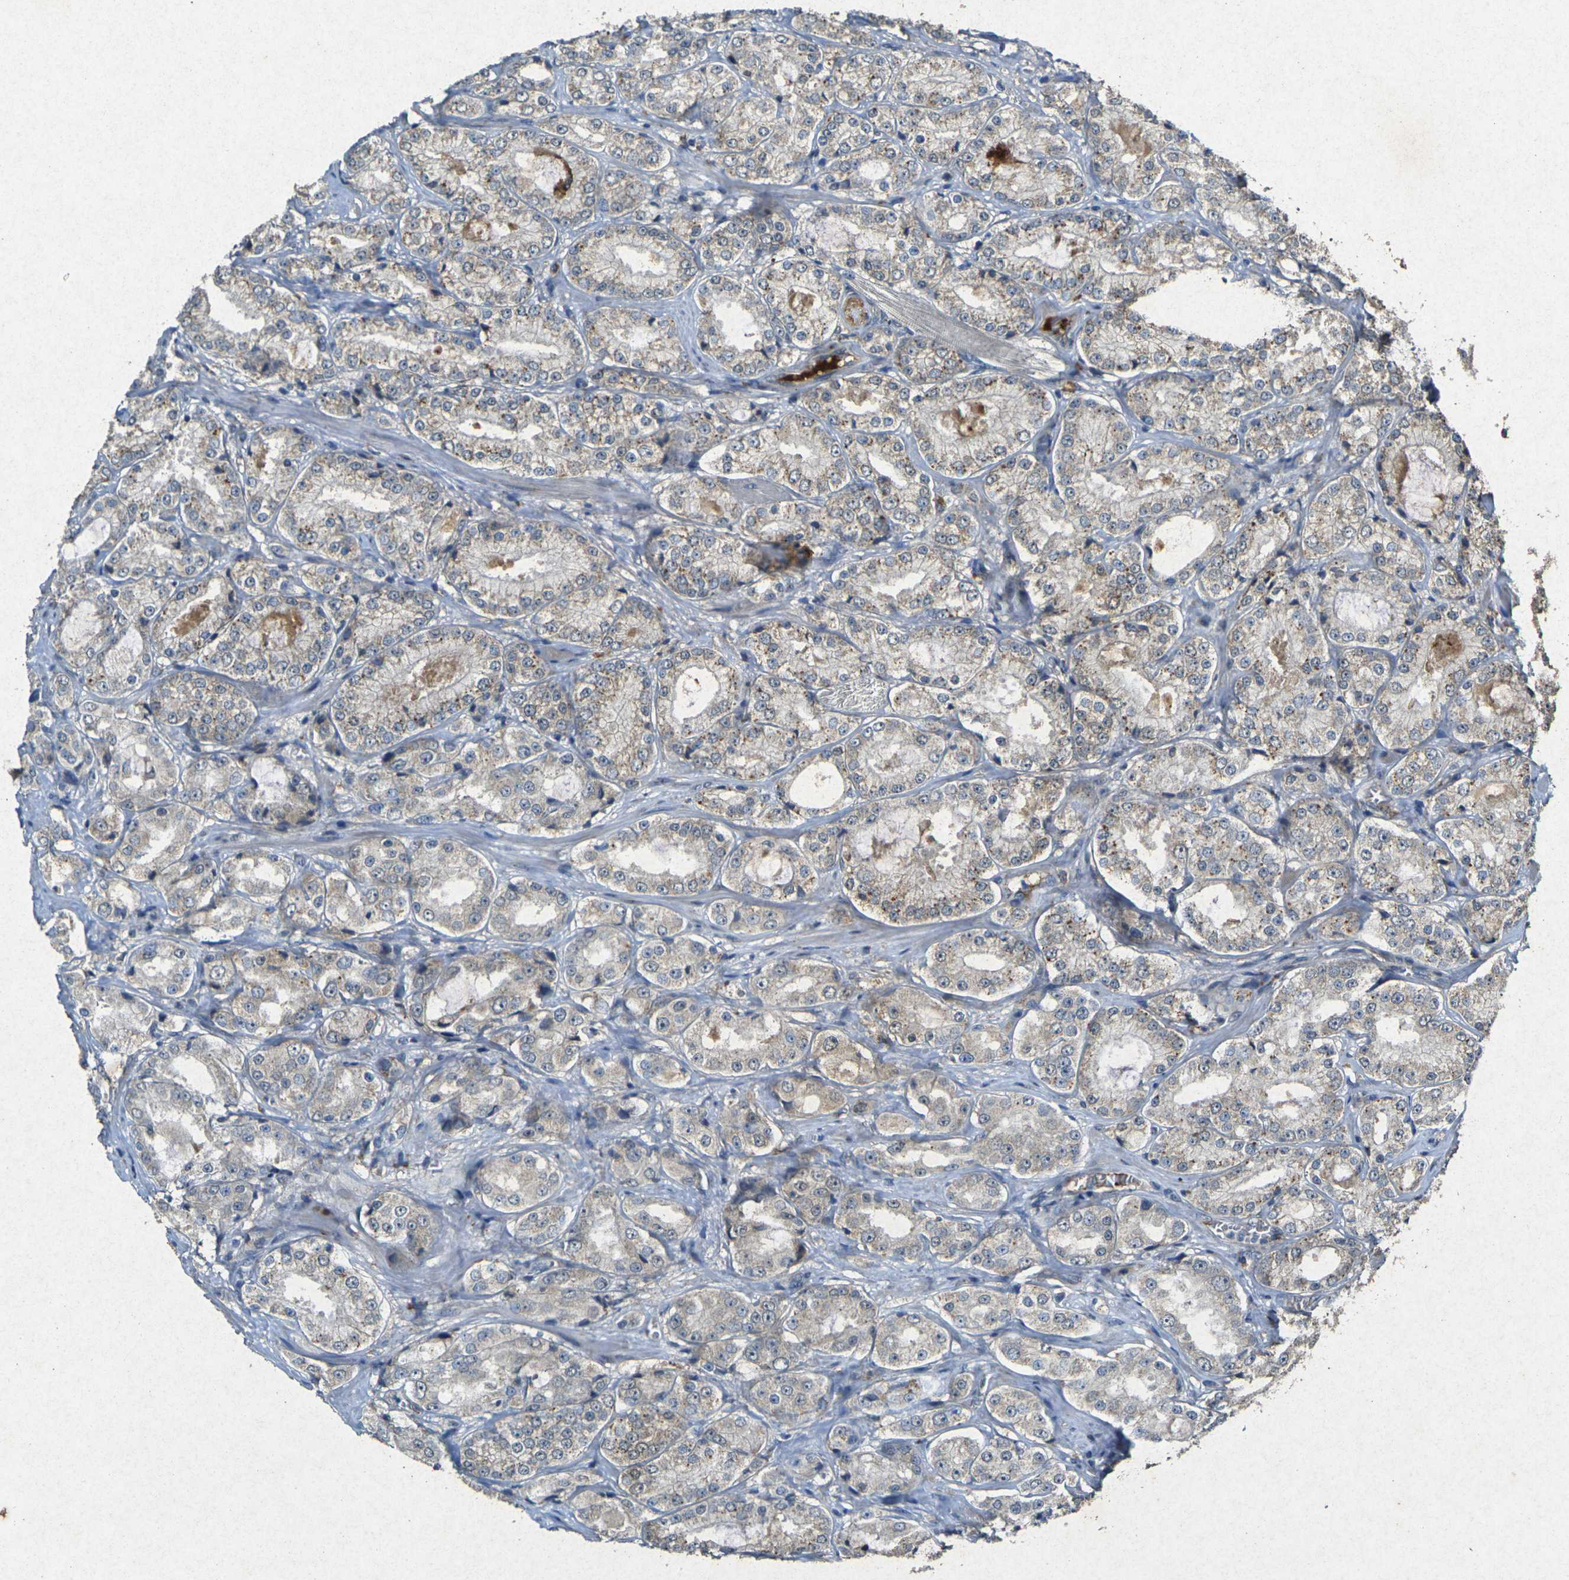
{"staining": {"intensity": "moderate", "quantity": ">75%", "location": "cytoplasmic/membranous"}, "tissue": "prostate cancer", "cell_type": "Tumor cells", "image_type": "cancer", "snomed": [{"axis": "morphology", "description": "Adenocarcinoma, High grade"}, {"axis": "topography", "description": "Prostate"}], "caption": "Moderate cytoplasmic/membranous expression is identified in about >75% of tumor cells in prostate cancer (adenocarcinoma (high-grade)).", "gene": "RGMA", "patient": {"sex": "male", "age": 73}}